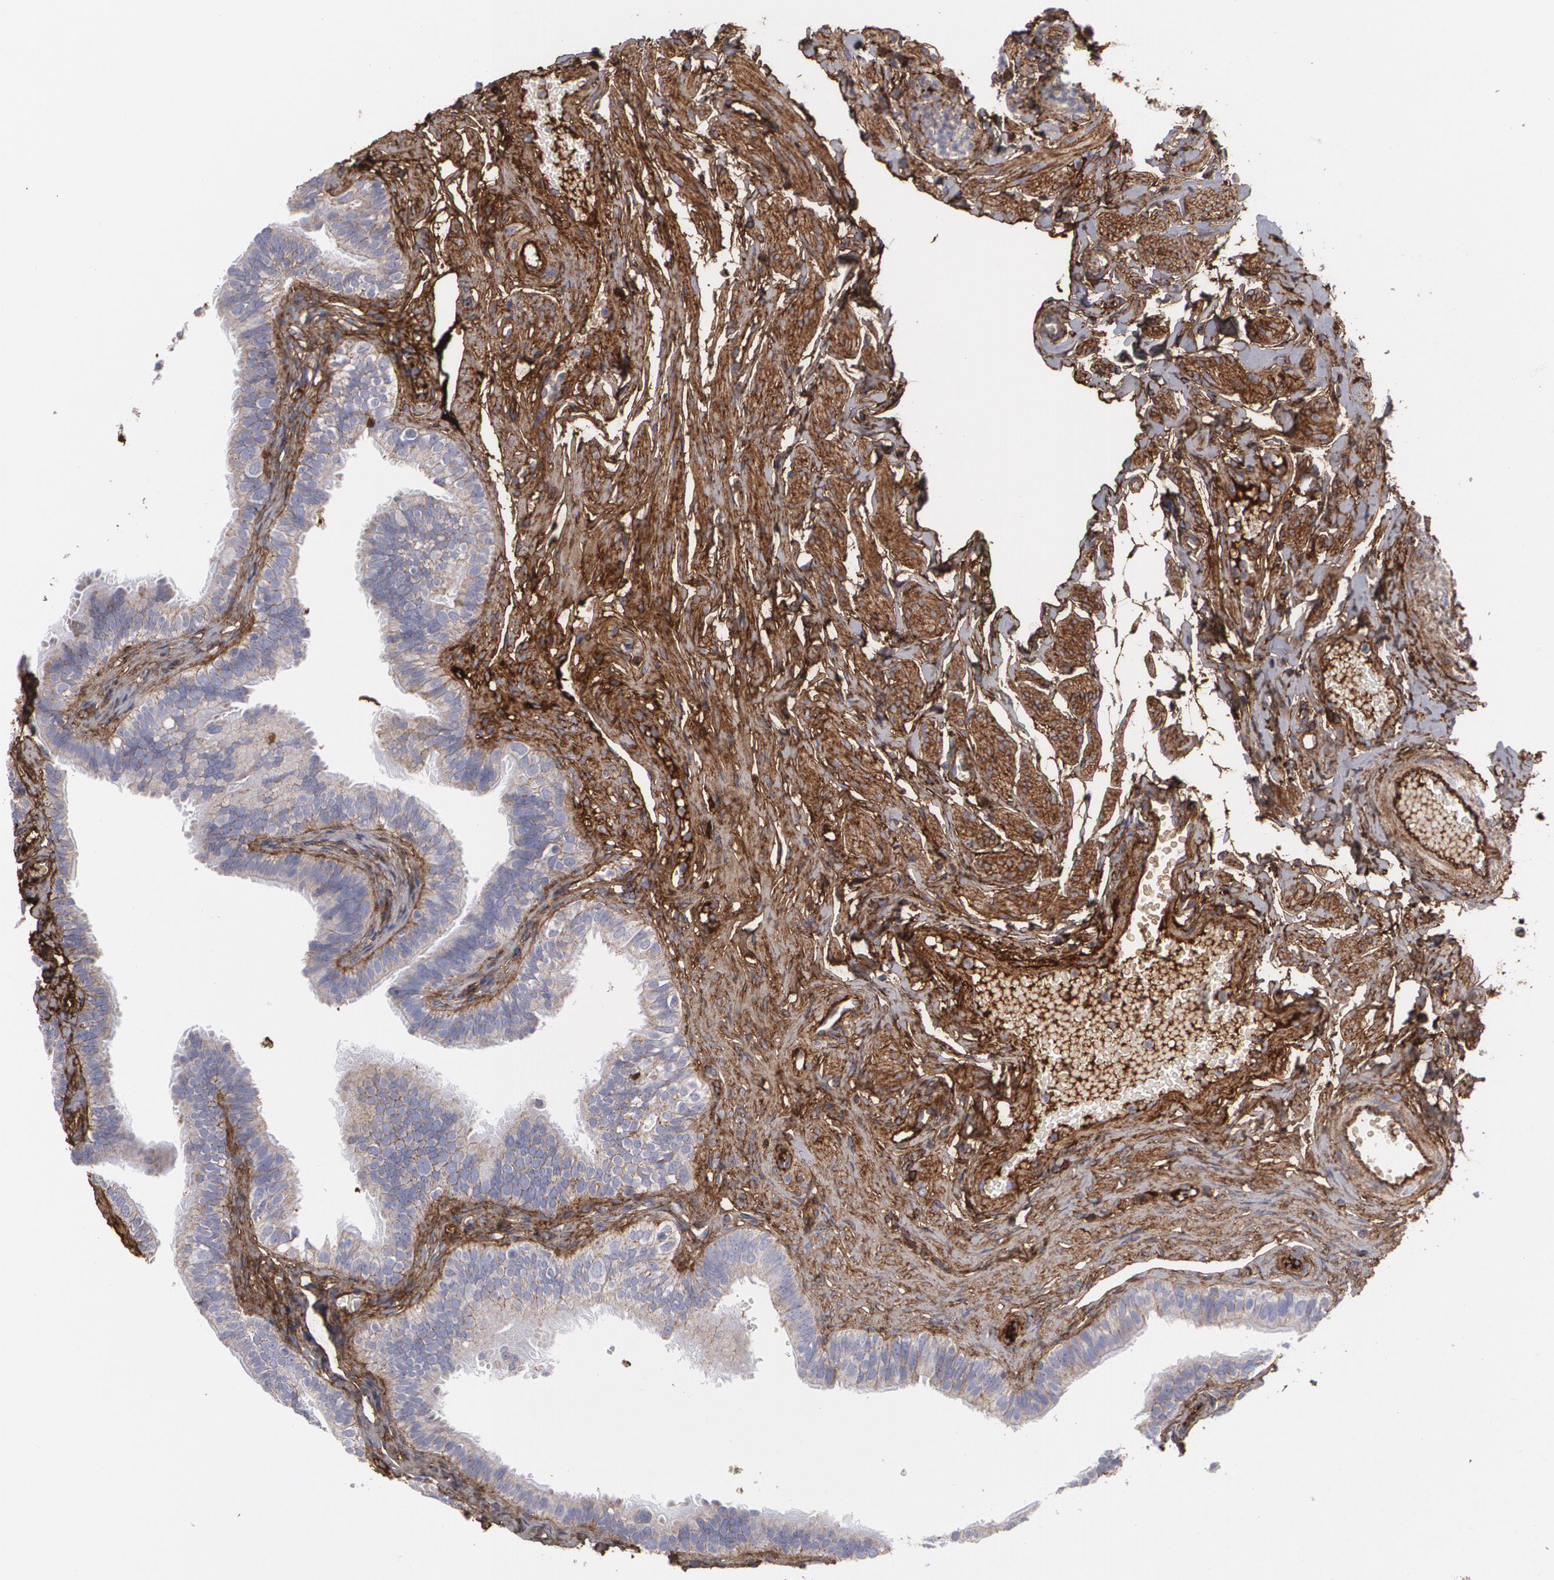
{"staining": {"intensity": "weak", "quantity": "<25%", "location": "cytoplasmic/membranous"}, "tissue": "fallopian tube", "cell_type": "Glandular cells", "image_type": "normal", "snomed": [{"axis": "morphology", "description": "Normal tissue, NOS"}, {"axis": "morphology", "description": "Dermoid, NOS"}, {"axis": "topography", "description": "Fallopian tube"}], "caption": "This is a image of immunohistochemistry (IHC) staining of benign fallopian tube, which shows no positivity in glandular cells. The staining was performed using DAB to visualize the protein expression in brown, while the nuclei were stained in blue with hematoxylin (Magnification: 20x).", "gene": "FBLN1", "patient": {"sex": "female", "age": 33}}